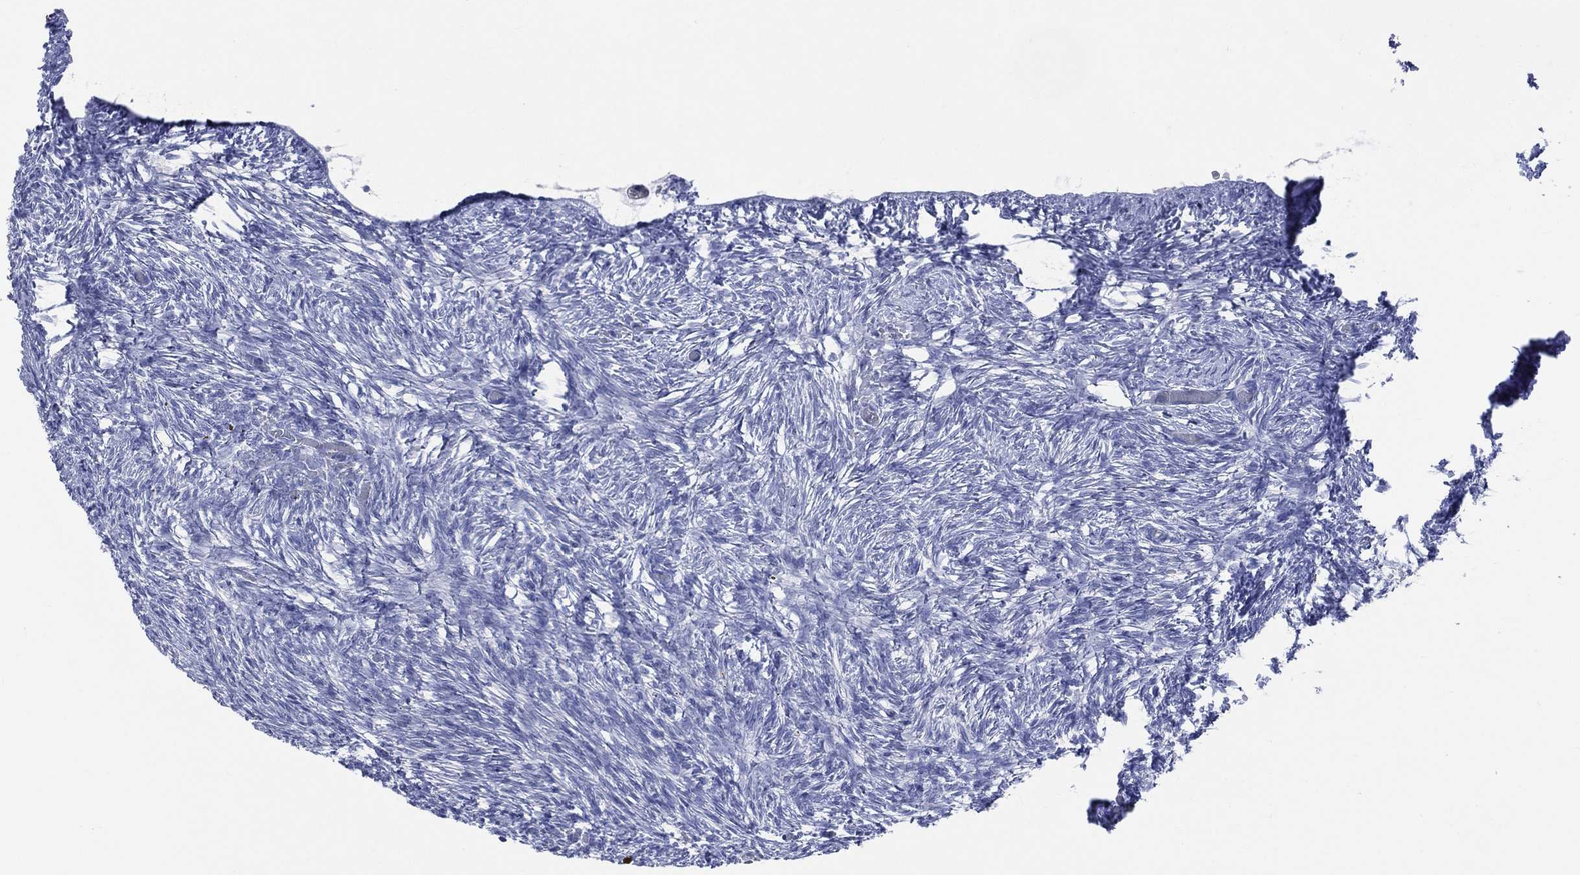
{"staining": {"intensity": "negative", "quantity": "none", "location": "none"}, "tissue": "ovary", "cell_type": "Follicle cells", "image_type": "normal", "snomed": [{"axis": "morphology", "description": "Normal tissue, NOS"}, {"axis": "topography", "description": "Ovary"}], "caption": "The histopathology image exhibits no staining of follicle cells in unremarkable ovary.", "gene": "AKAP3", "patient": {"sex": "female", "age": 39}}